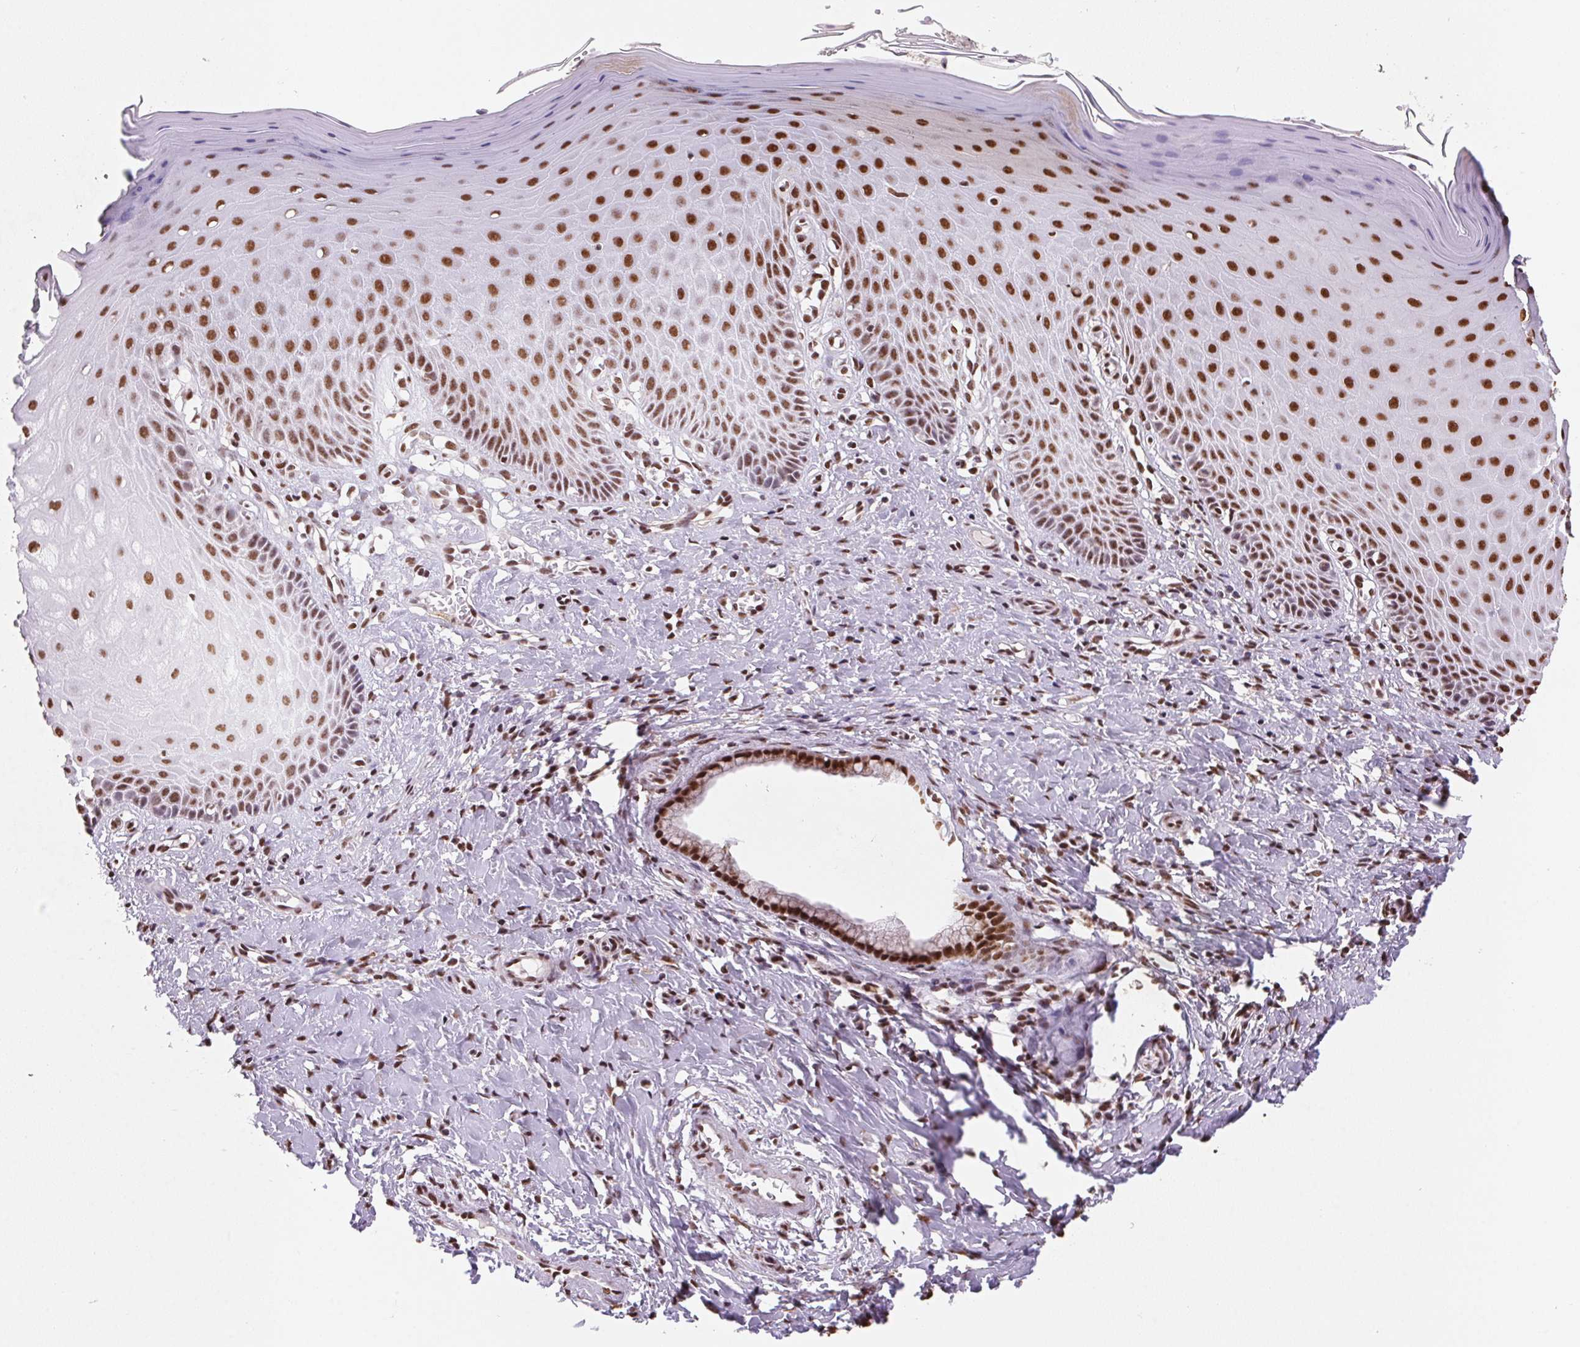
{"staining": {"intensity": "moderate", "quantity": ">75%", "location": "nuclear"}, "tissue": "vagina", "cell_type": "Squamous epithelial cells", "image_type": "normal", "snomed": [{"axis": "morphology", "description": "Normal tissue, NOS"}, {"axis": "topography", "description": "Vagina"}], "caption": "Immunohistochemistry image of normal human vagina stained for a protein (brown), which displays medium levels of moderate nuclear staining in approximately >75% of squamous epithelial cells.", "gene": "SNRPG", "patient": {"sex": "female", "age": 83}}